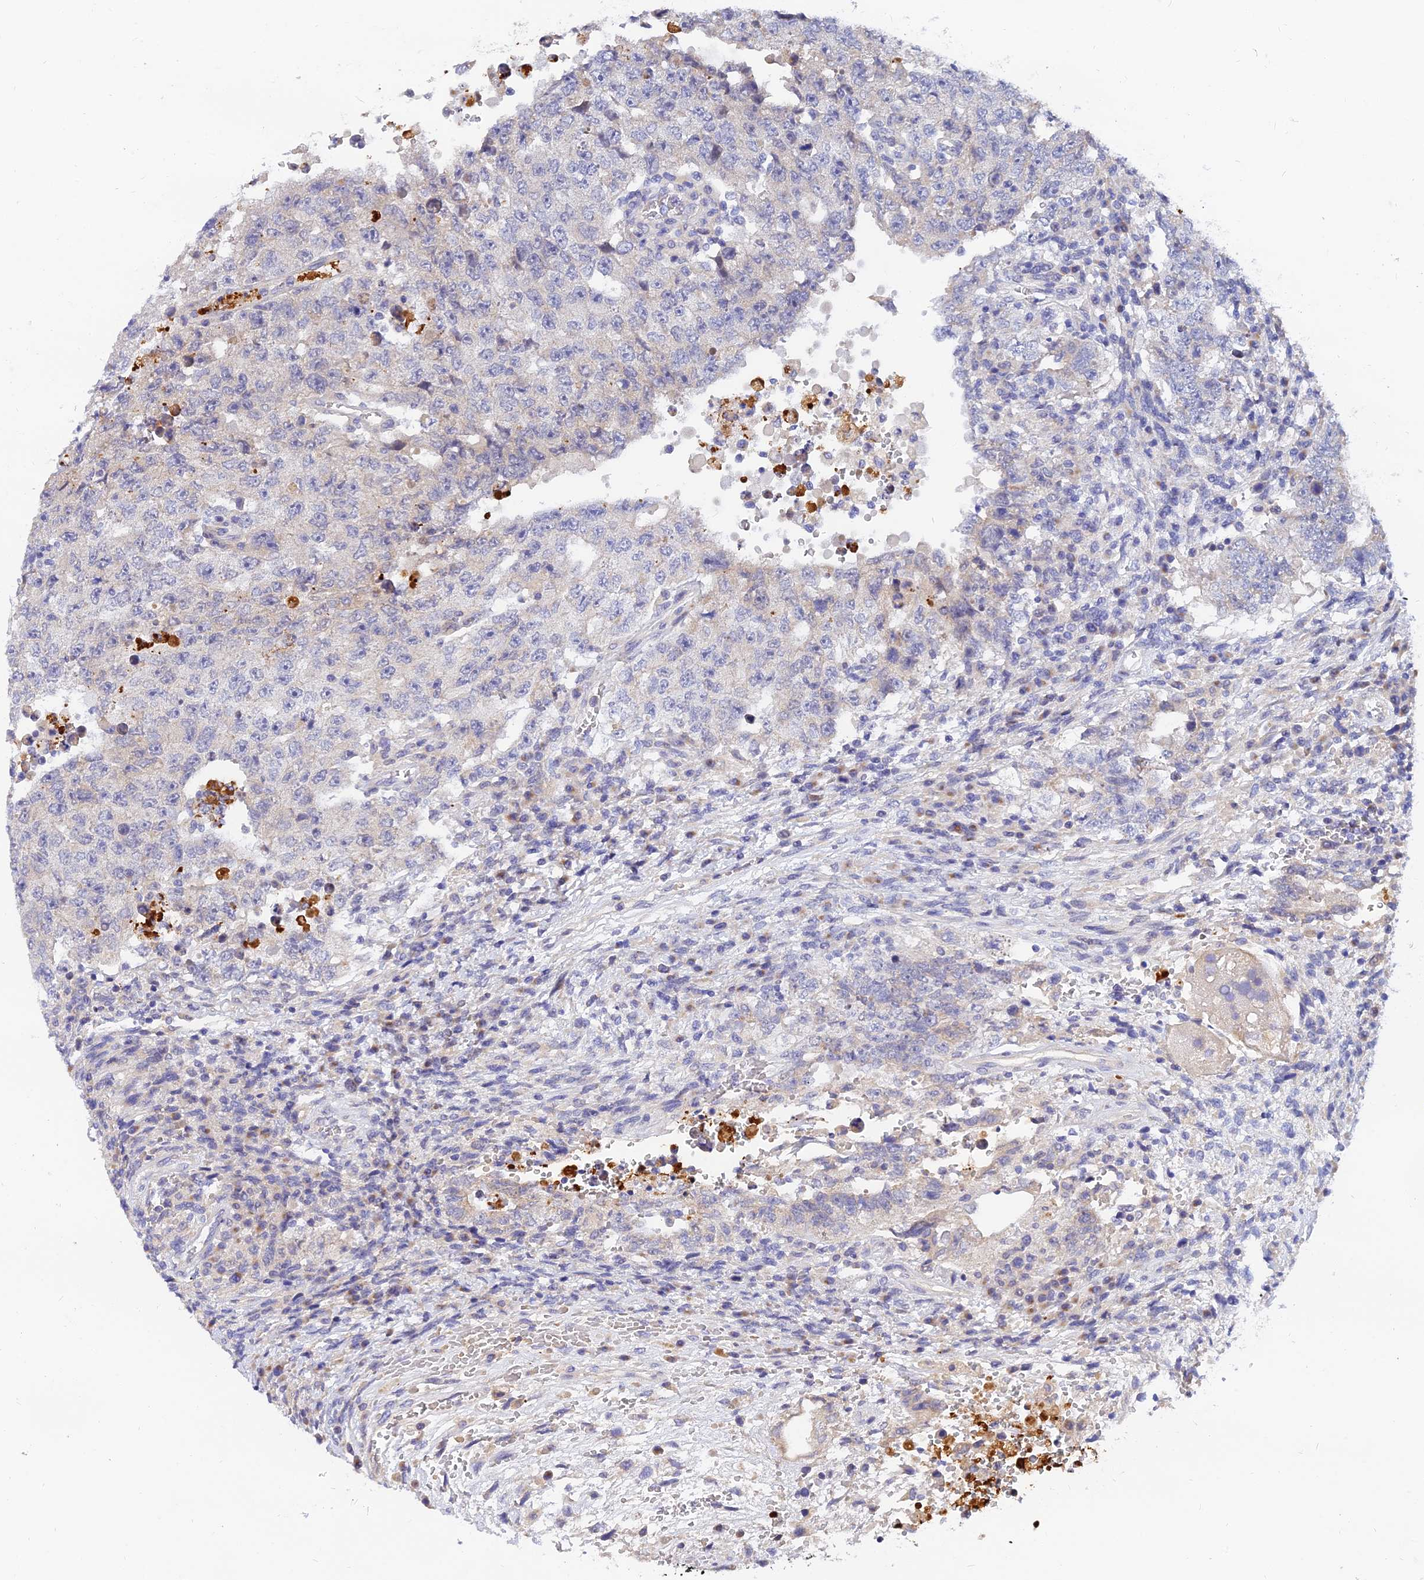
{"staining": {"intensity": "negative", "quantity": "none", "location": "none"}, "tissue": "testis cancer", "cell_type": "Tumor cells", "image_type": "cancer", "snomed": [{"axis": "morphology", "description": "Carcinoma, Embryonal, NOS"}, {"axis": "topography", "description": "Testis"}], "caption": "The micrograph shows no significant expression in tumor cells of testis cancer.", "gene": "ANKS4B", "patient": {"sex": "male", "age": 26}}